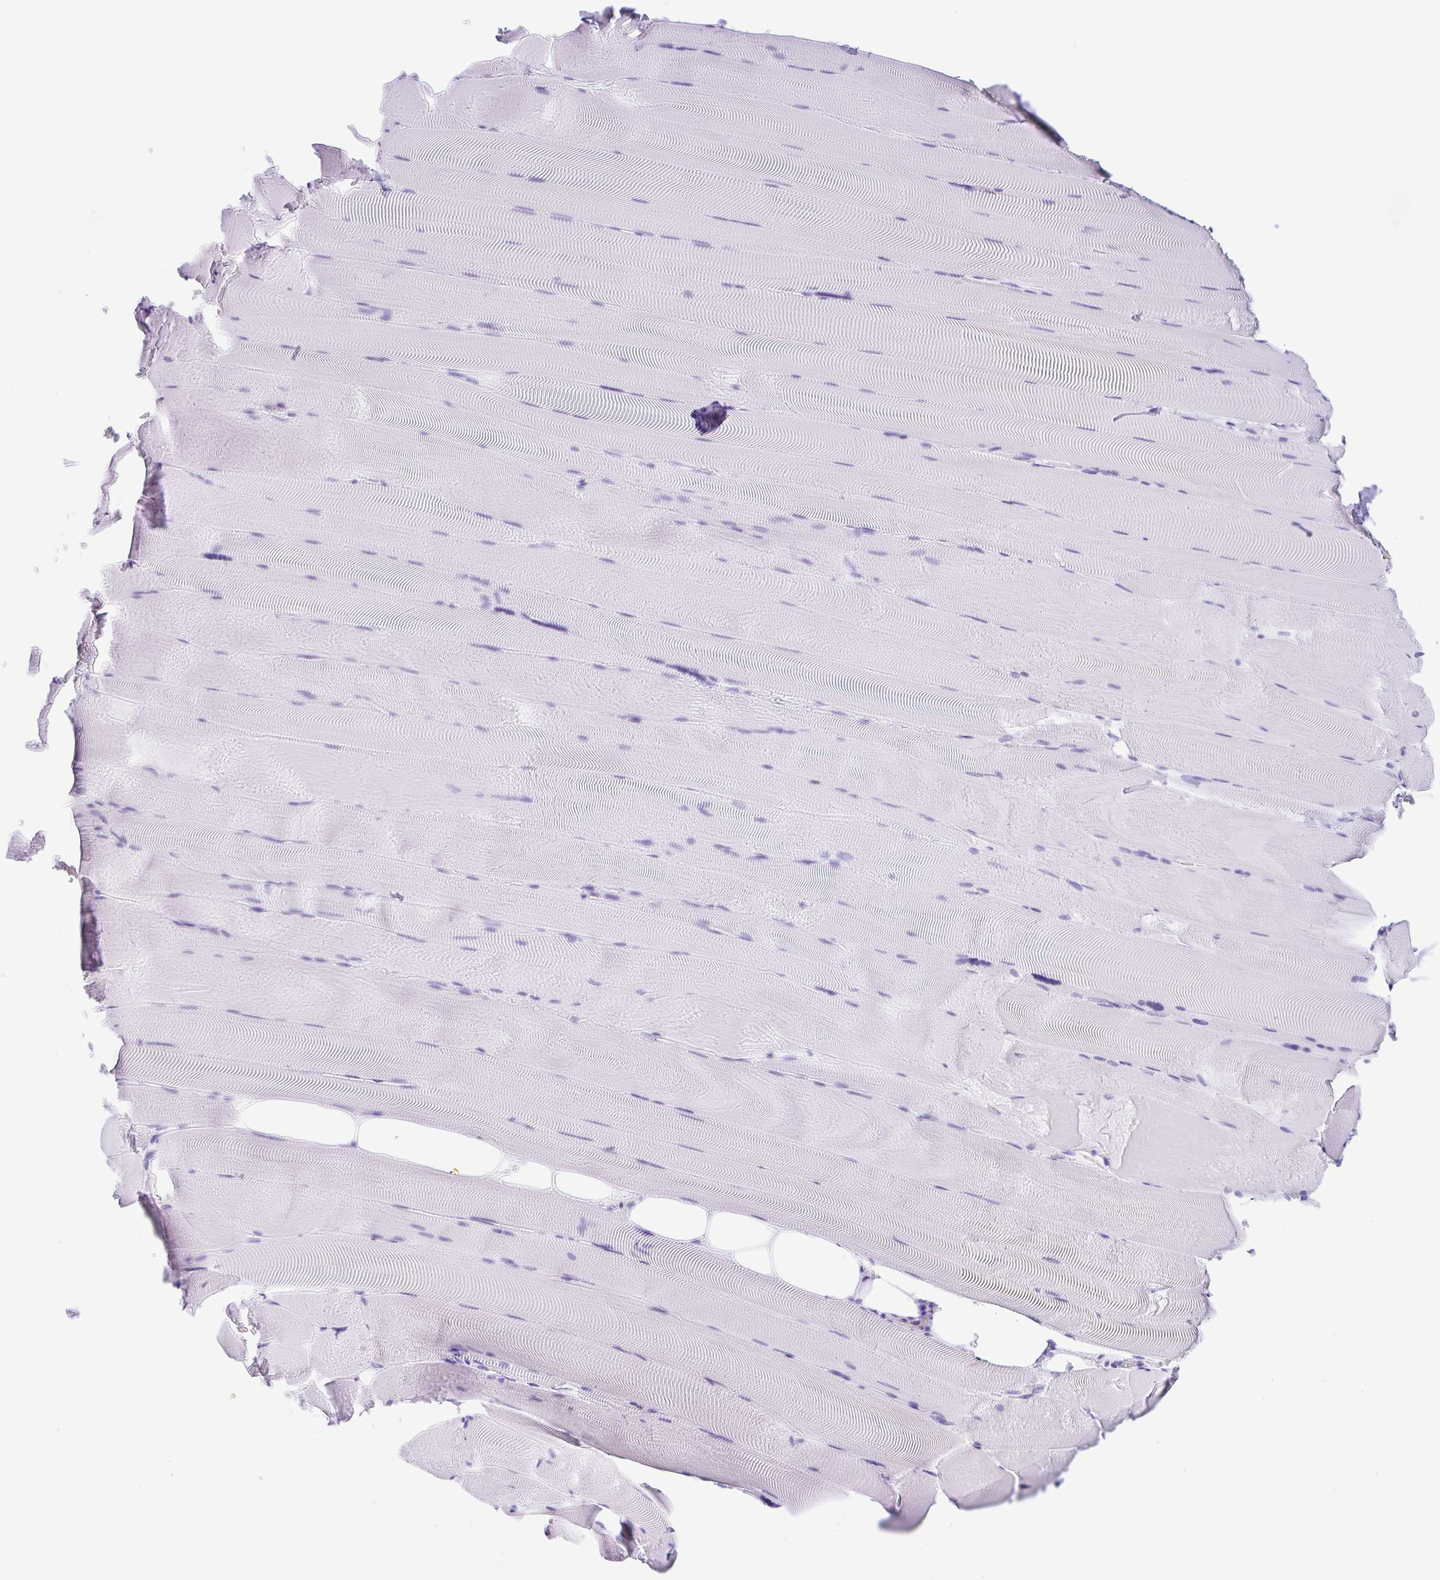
{"staining": {"intensity": "negative", "quantity": "none", "location": "none"}, "tissue": "skeletal muscle", "cell_type": "Myocytes", "image_type": "normal", "snomed": [{"axis": "morphology", "description": "Normal tissue, NOS"}, {"axis": "topography", "description": "Skeletal muscle"}], "caption": "Immunohistochemical staining of normal human skeletal muscle displays no significant positivity in myocytes.", "gene": "CPA1", "patient": {"sex": "female", "age": 64}}